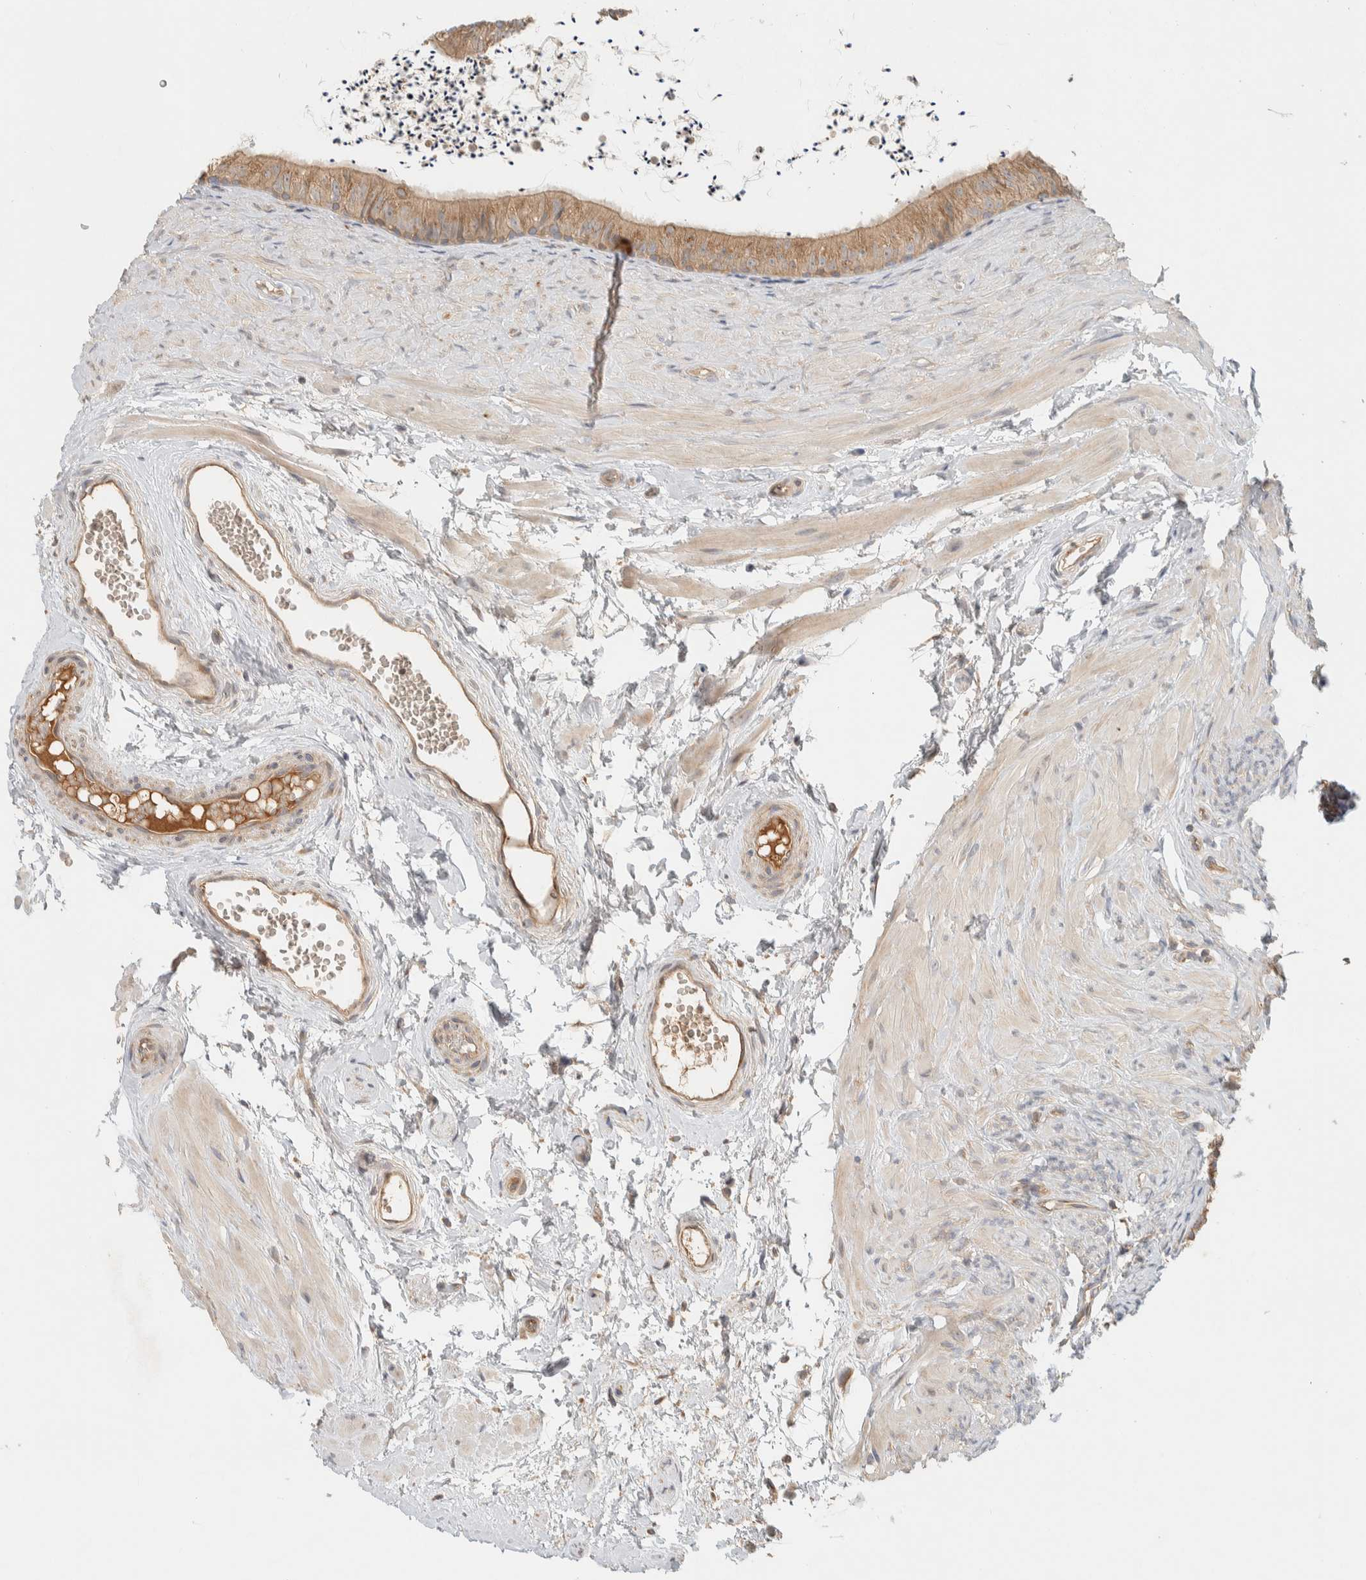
{"staining": {"intensity": "moderate", "quantity": ">75%", "location": "cytoplasmic/membranous"}, "tissue": "epididymis", "cell_type": "Glandular cells", "image_type": "normal", "snomed": [{"axis": "morphology", "description": "Normal tissue, NOS"}, {"axis": "topography", "description": "Epididymis"}], "caption": "A brown stain labels moderate cytoplasmic/membranous staining of a protein in glandular cells of benign human epididymis. (brown staining indicates protein expression, while blue staining denotes nuclei).", "gene": "FAM167A", "patient": {"sex": "male", "age": 56}}